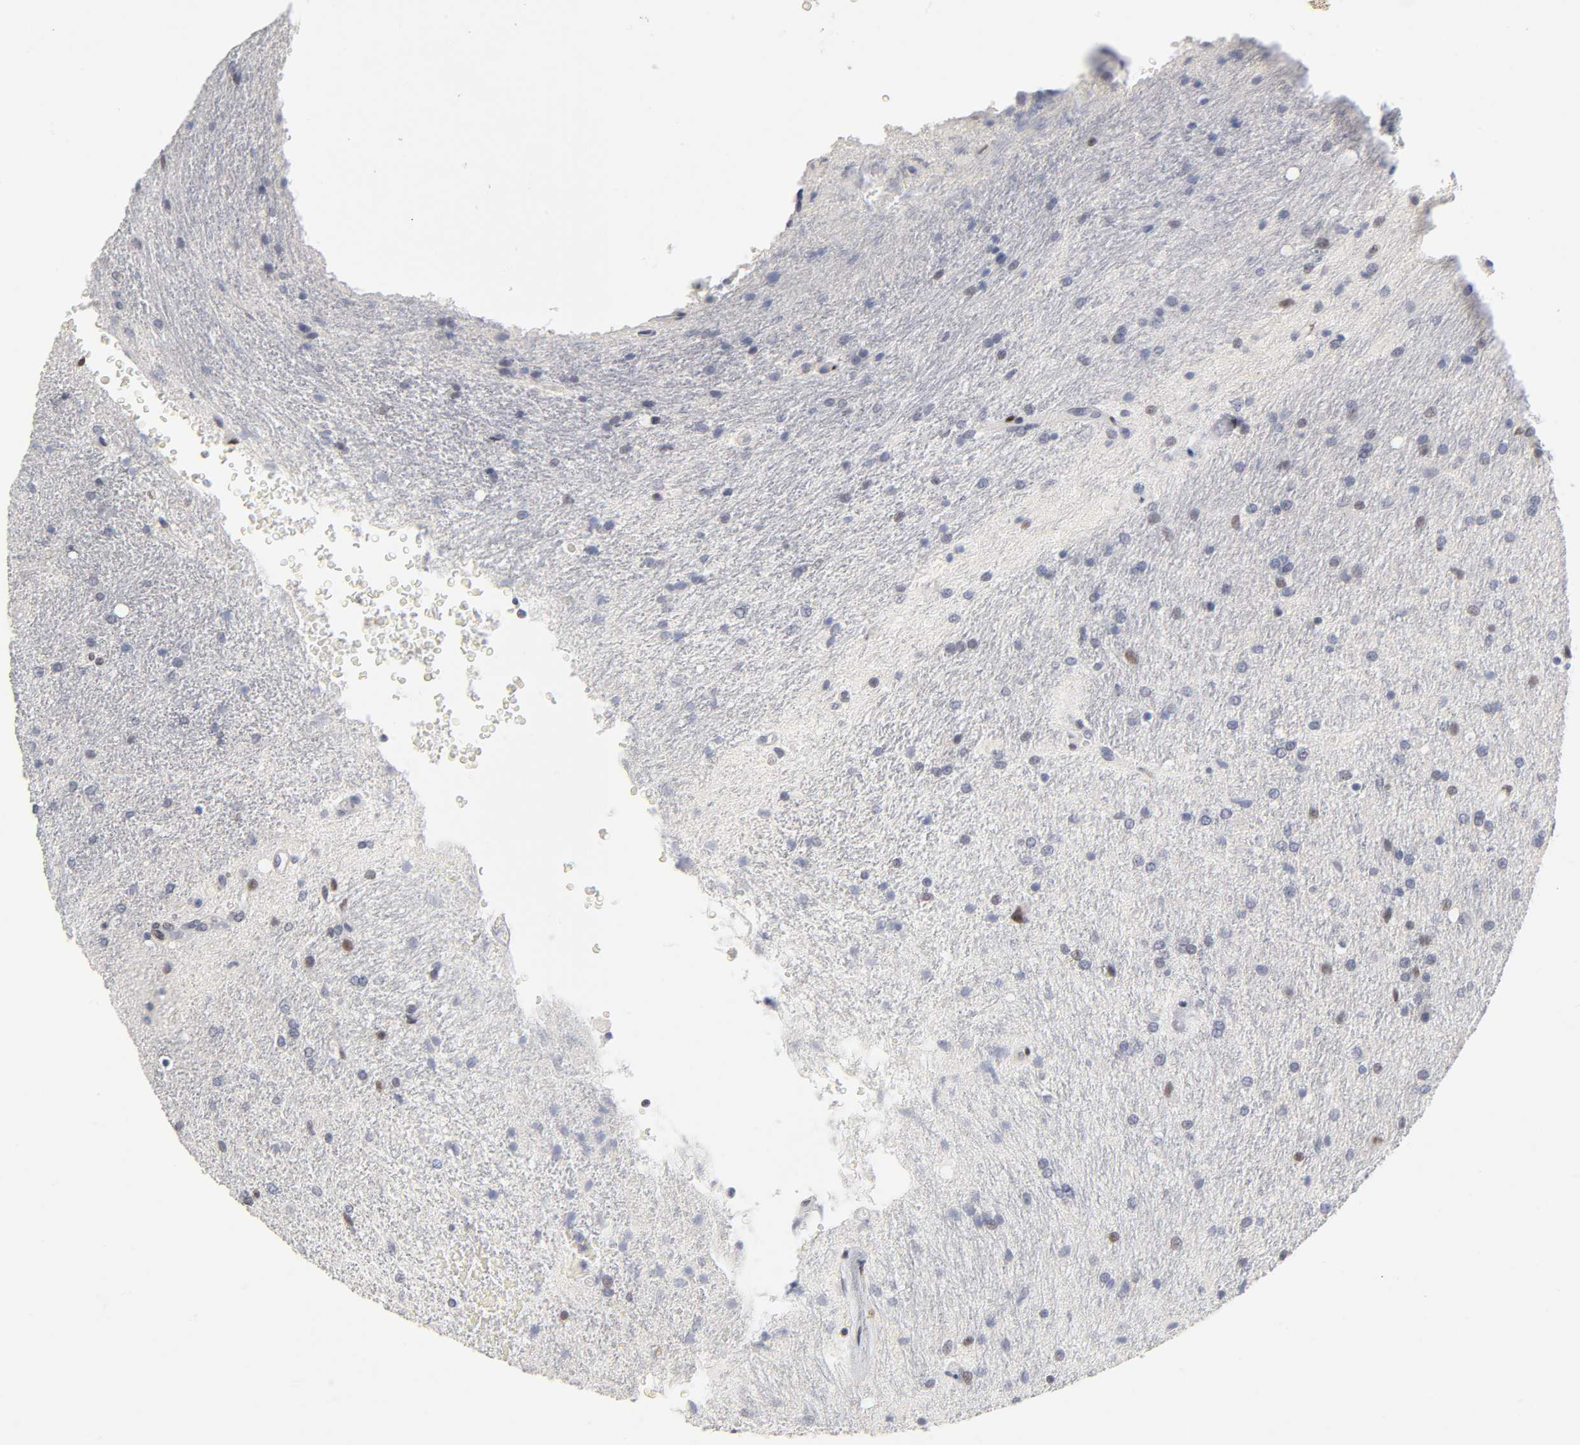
{"staining": {"intensity": "strong", "quantity": "25%-75%", "location": "nuclear"}, "tissue": "glioma", "cell_type": "Tumor cells", "image_type": "cancer", "snomed": [{"axis": "morphology", "description": "Normal tissue, NOS"}, {"axis": "morphology", "description": "Glioma, malignant, High grade"}, {"axis": "topography", "description": "Cerebral cortex"}], "caption": "Glioma tissue reveals strong nuclear expression in about 25%-75% of tumor cells", "gene": "SP3", "patient": {"sex": "male", "age": 56}}